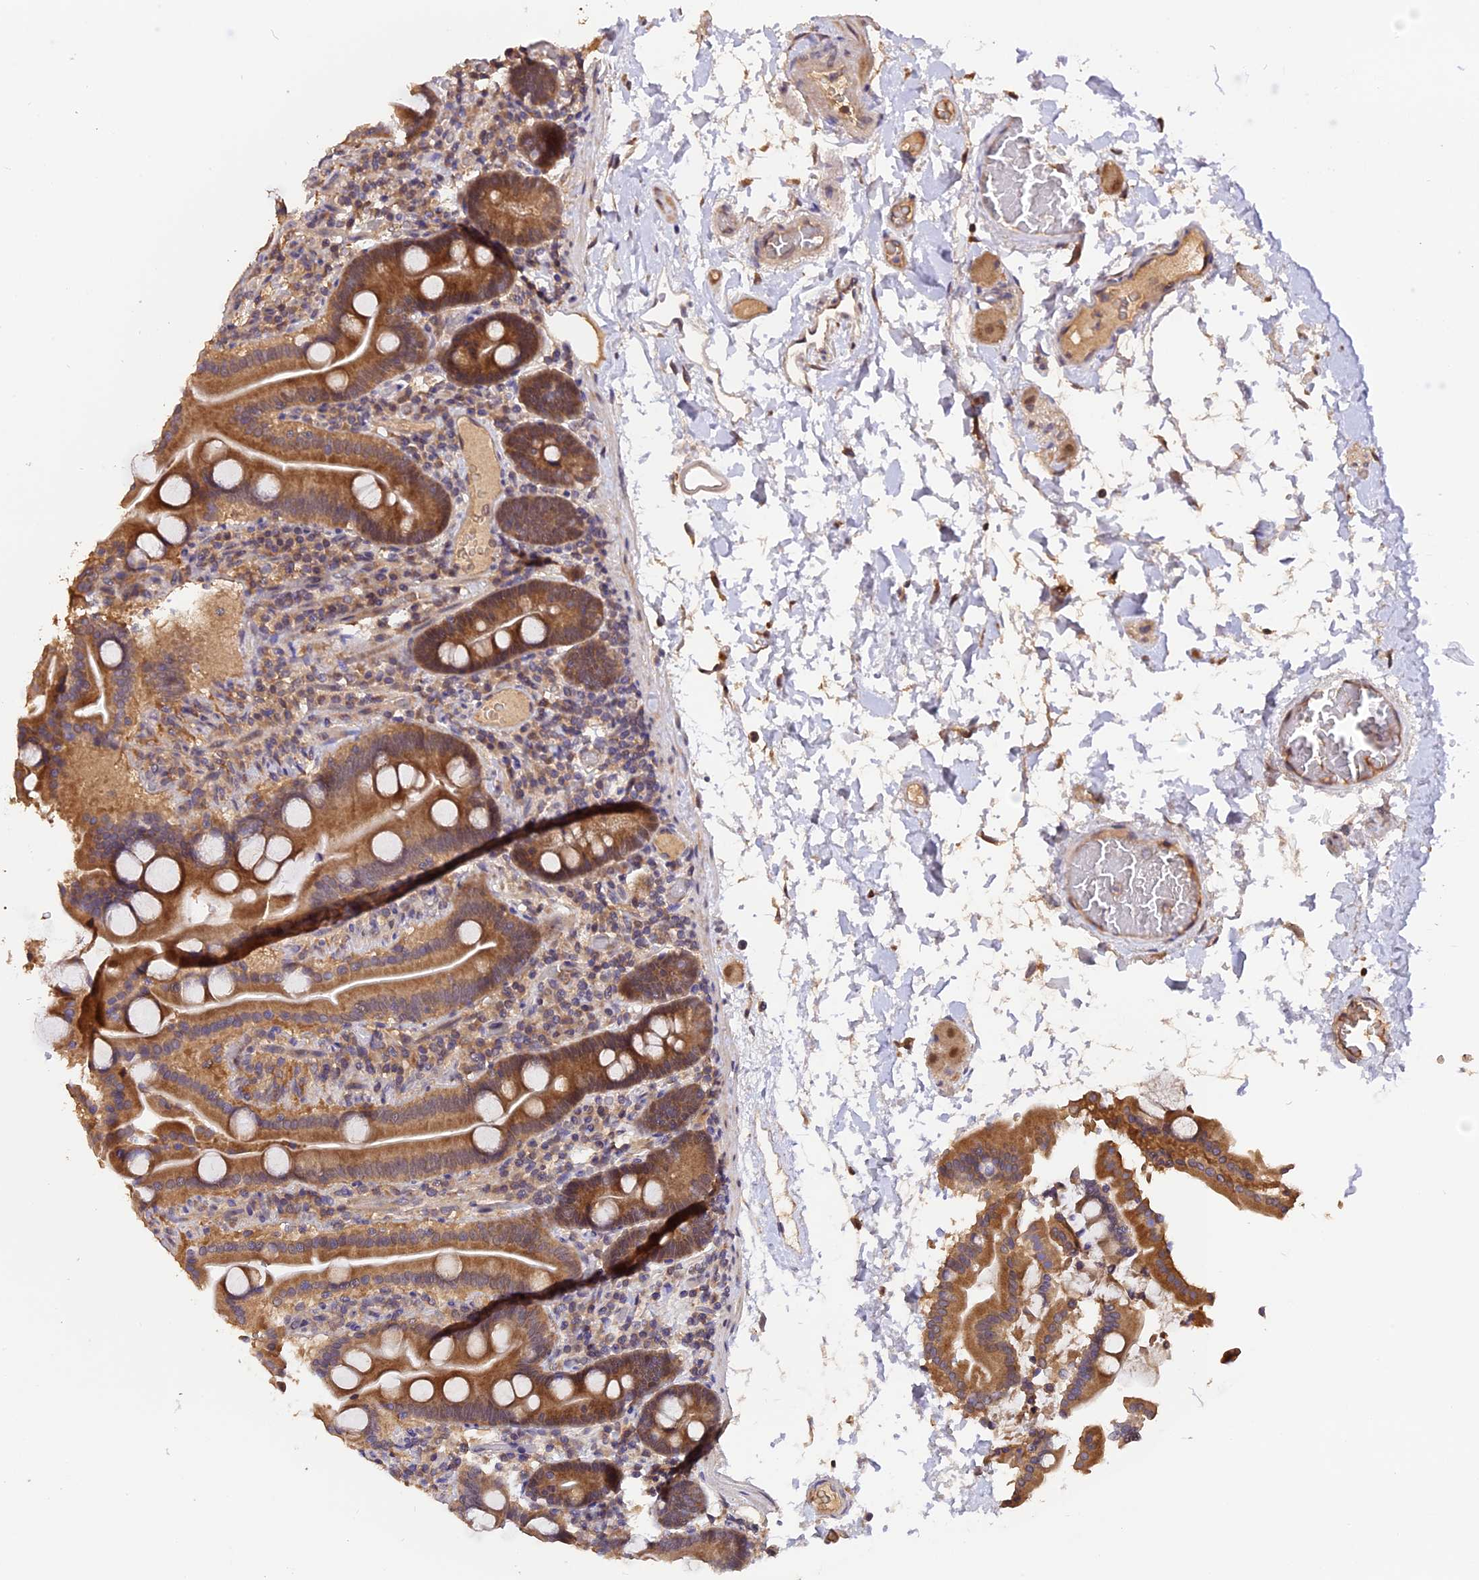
{"staining": {"intensity": "moderate", "quantity": ">75%", "location": "cytoplasmic/membranous"}, "tissue": "duodenum", "cell_type": "Glandular cells", "image_type": "normal", "snomed": [{"axis": "morphology", "description": "Normal tissue, NOS"}, {"axis": "topography", "description": "Duodenum"}], "caption": "A photomicrograph showing moderate cytoplasmic/membranous expression in approximately >75% of glandular cells in normal duodenum, as visualized by brown immunohistochemical staining.", "gene": "TRMT1", "patient": {"sex": "male", "age": 55}}